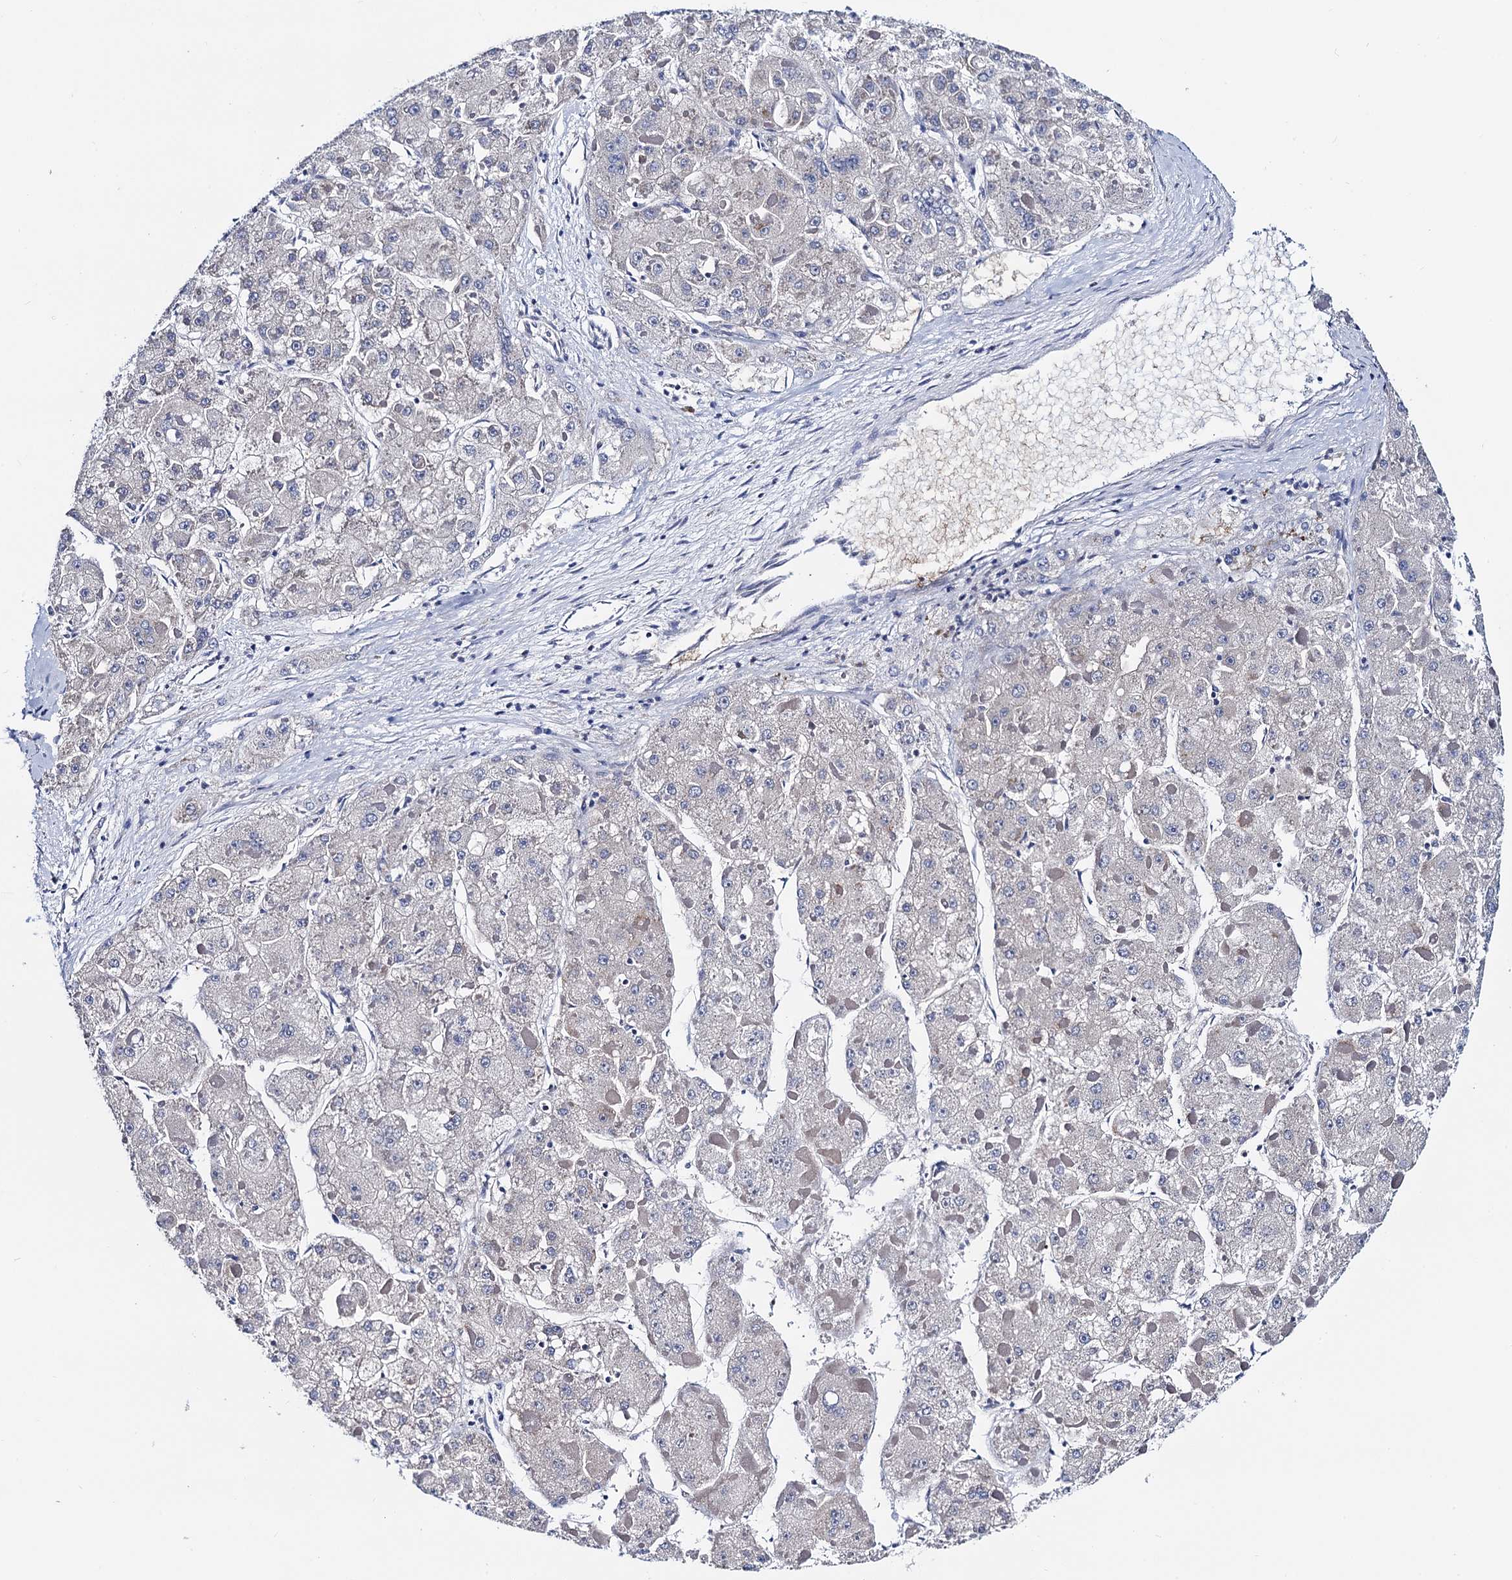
{"staining": {"intensity": "negative", "quantity": "none", "location": "none"}, "tissue": "liver cancer", "cell_type": "Tumor cells", "image_type": "cancer", "snomed": [{"axis": "morphology", "description": "Carcinoma, Hepatocellular, NOS"}, {"axis": "topography", "description": "Liver"}], "caption": "This is an immunohistochemistry (IHC) photomicrograph of human liver hepatocellular carcinoma. There is no positivity in tumor cells.", "gene": "C16orf87", "patient": {"sex": "female", "age": 73}}